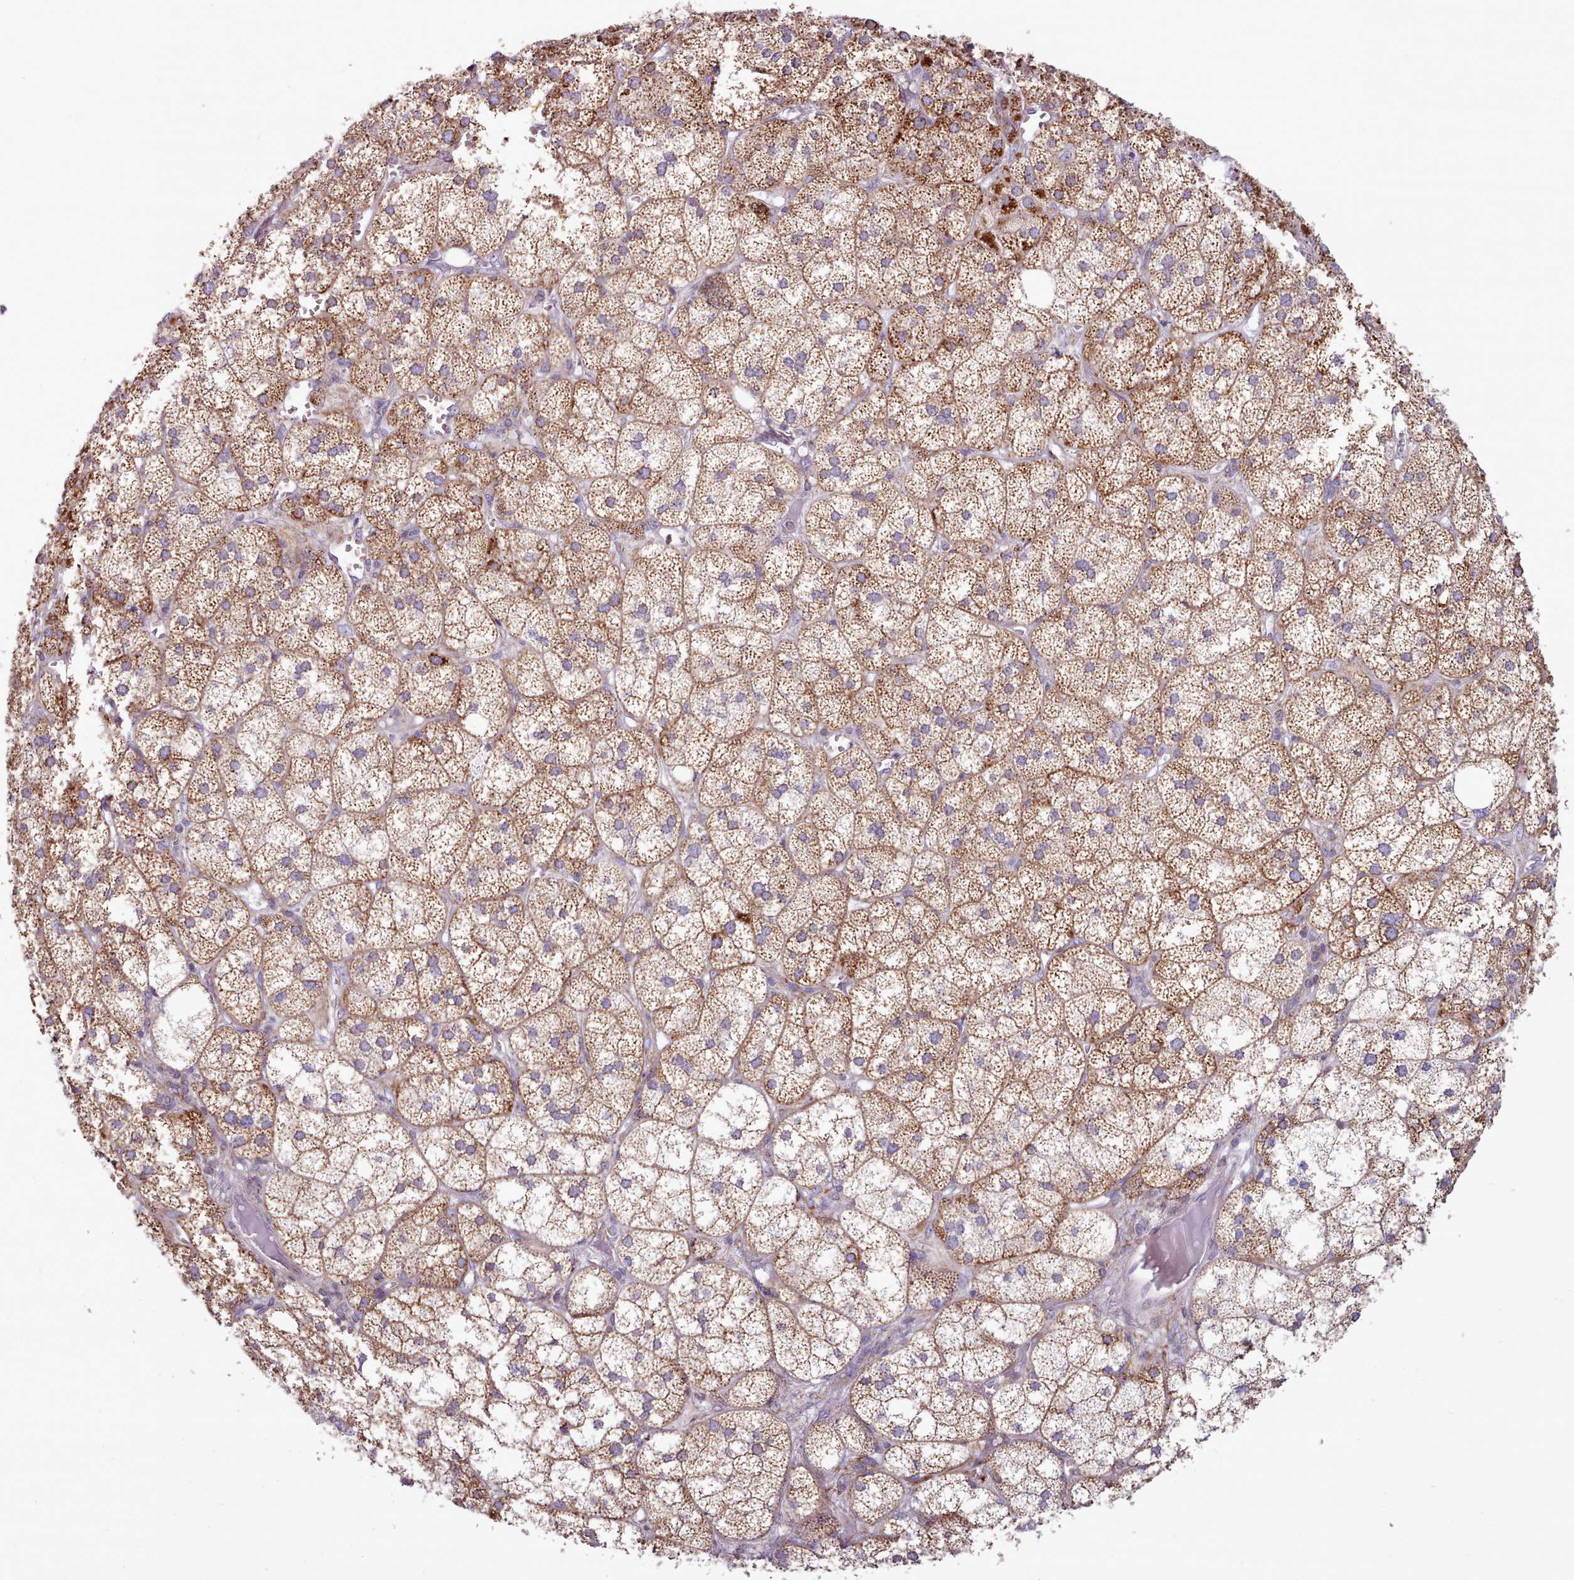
{"staining": {"intensity": "moderate", "quantity": ">75%", "location": "cytoplasmic/membranous"}, "tissue": "adrenal gland", "cell_type": "Glandular cells", "image_type": "normal", "snomed": [{"axis": "morphology", "description": "Normal tissue, NOS"}, {"axis": "topography", "description": "Adrenal gland"}], "caption": "Immunohistochemistry (IHC) of normal human adrenal gland reveals medium levels of moderate cytoplasmic/membranous staining in about >75% of glandular cells.", "gene": "SRP54", "patient": {"sex": "female", "age": 61}}